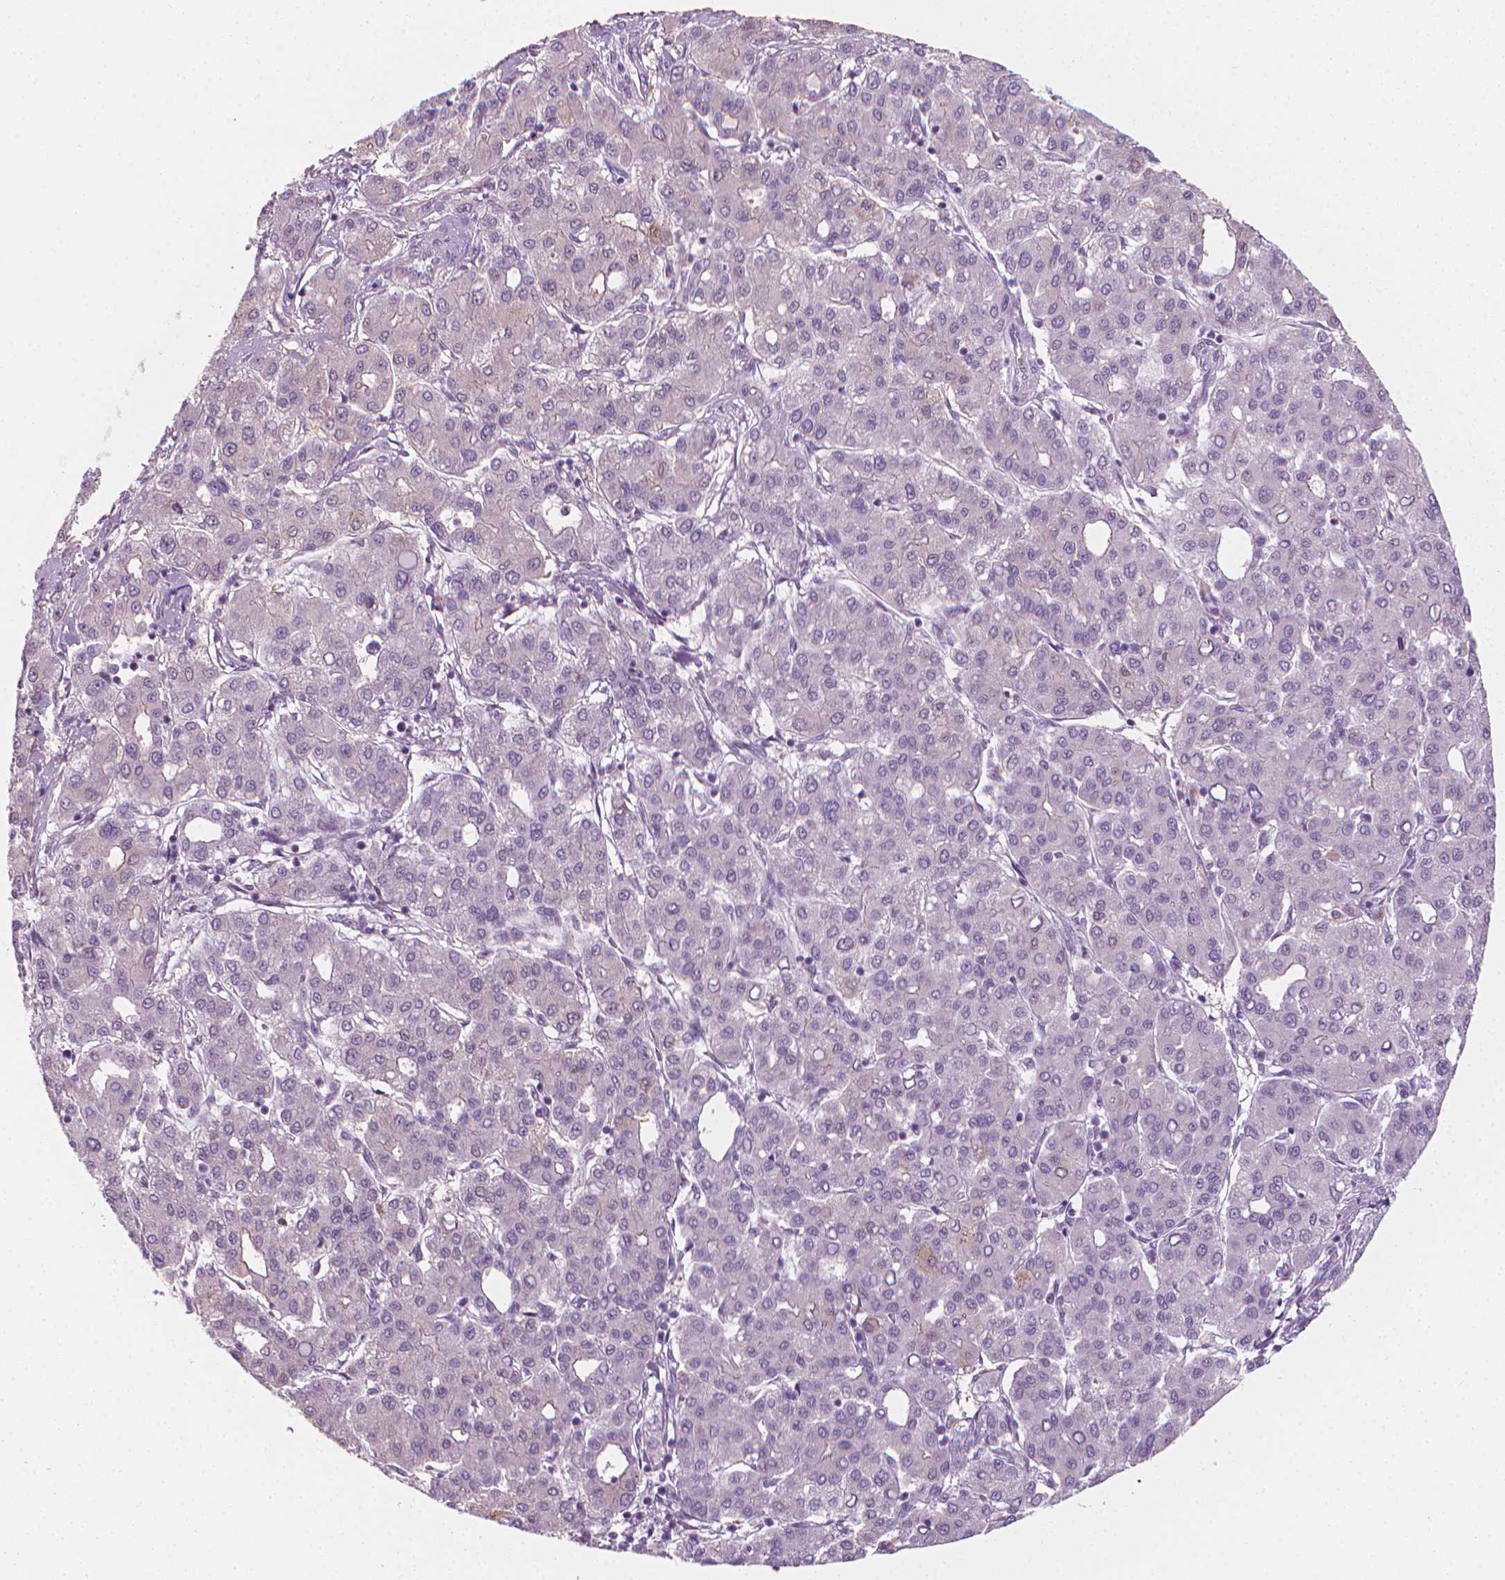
{"staining": {"intensity": "negative", "quantity": "none", "location": "none"}, "tissue": "liver cancer", "cell_type": "Tumor cells", "image_type": "cancer", "snomed": [{"axis": "morphology", "description": "Carcinoma, Hepatocellular, NOS"}, {"axis": "topography", "description": "Liver"}], "caption": "This image is of liver hepatocellular carcinoma stained with IHC to label a protein in brown with the nuclei are counter-stained blue. There is no staining in tumor cells.", "gene": "CDKN1C", "patient": {"sex": "male", "age": 65}}